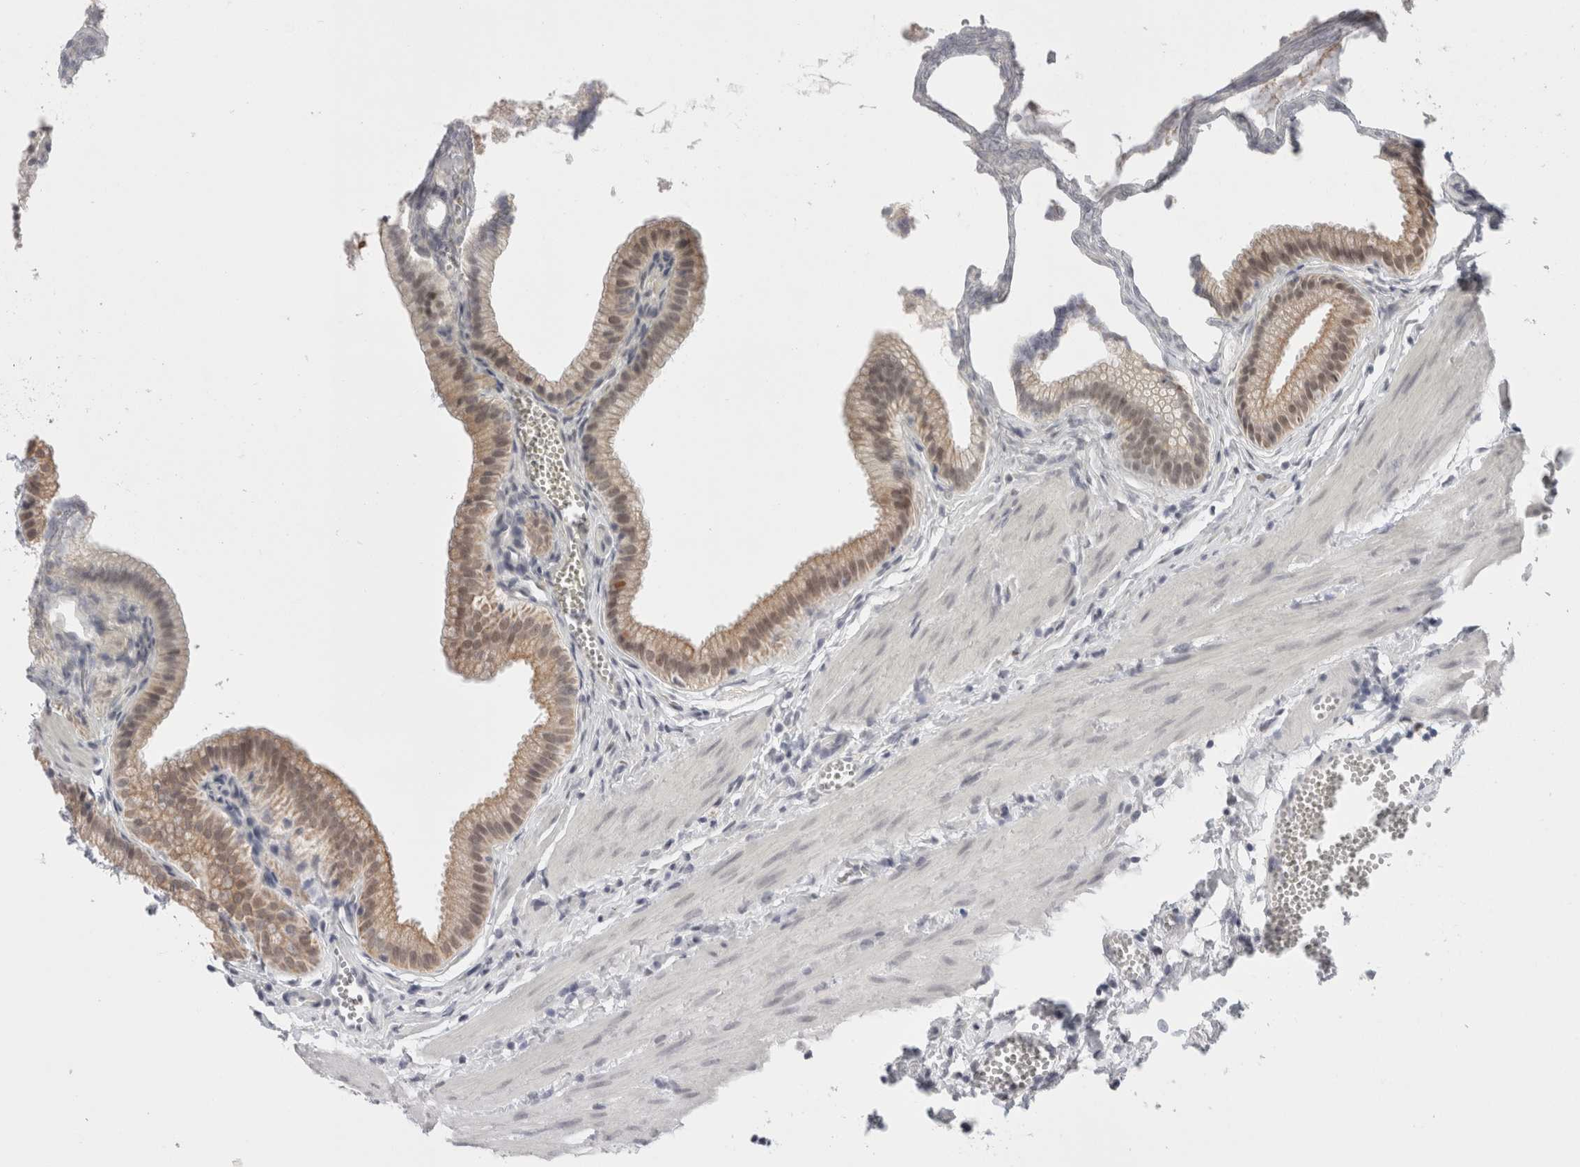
{"staining": {"intensity": "moderate", "quantity": ">75%", "location": "cytoplasmic/membranous,nuclear"}, "tissue": "gallbladder", "cell_type": "Glandular cells", "image_type": "normal", "snomed": [{"axis": "morphology", "description": "Normal tissue, NOS"}, {"axis": "topography", "description": "Gallbladder"}], "caption": "Moderate cytoplasmic/membranous,nuclear positivity for a protein is present in about >75% of glandular cells of benign gallbladder using IHC.", "gene": "SMARCC1", "patient": {"sex": "male", "age": 38}}